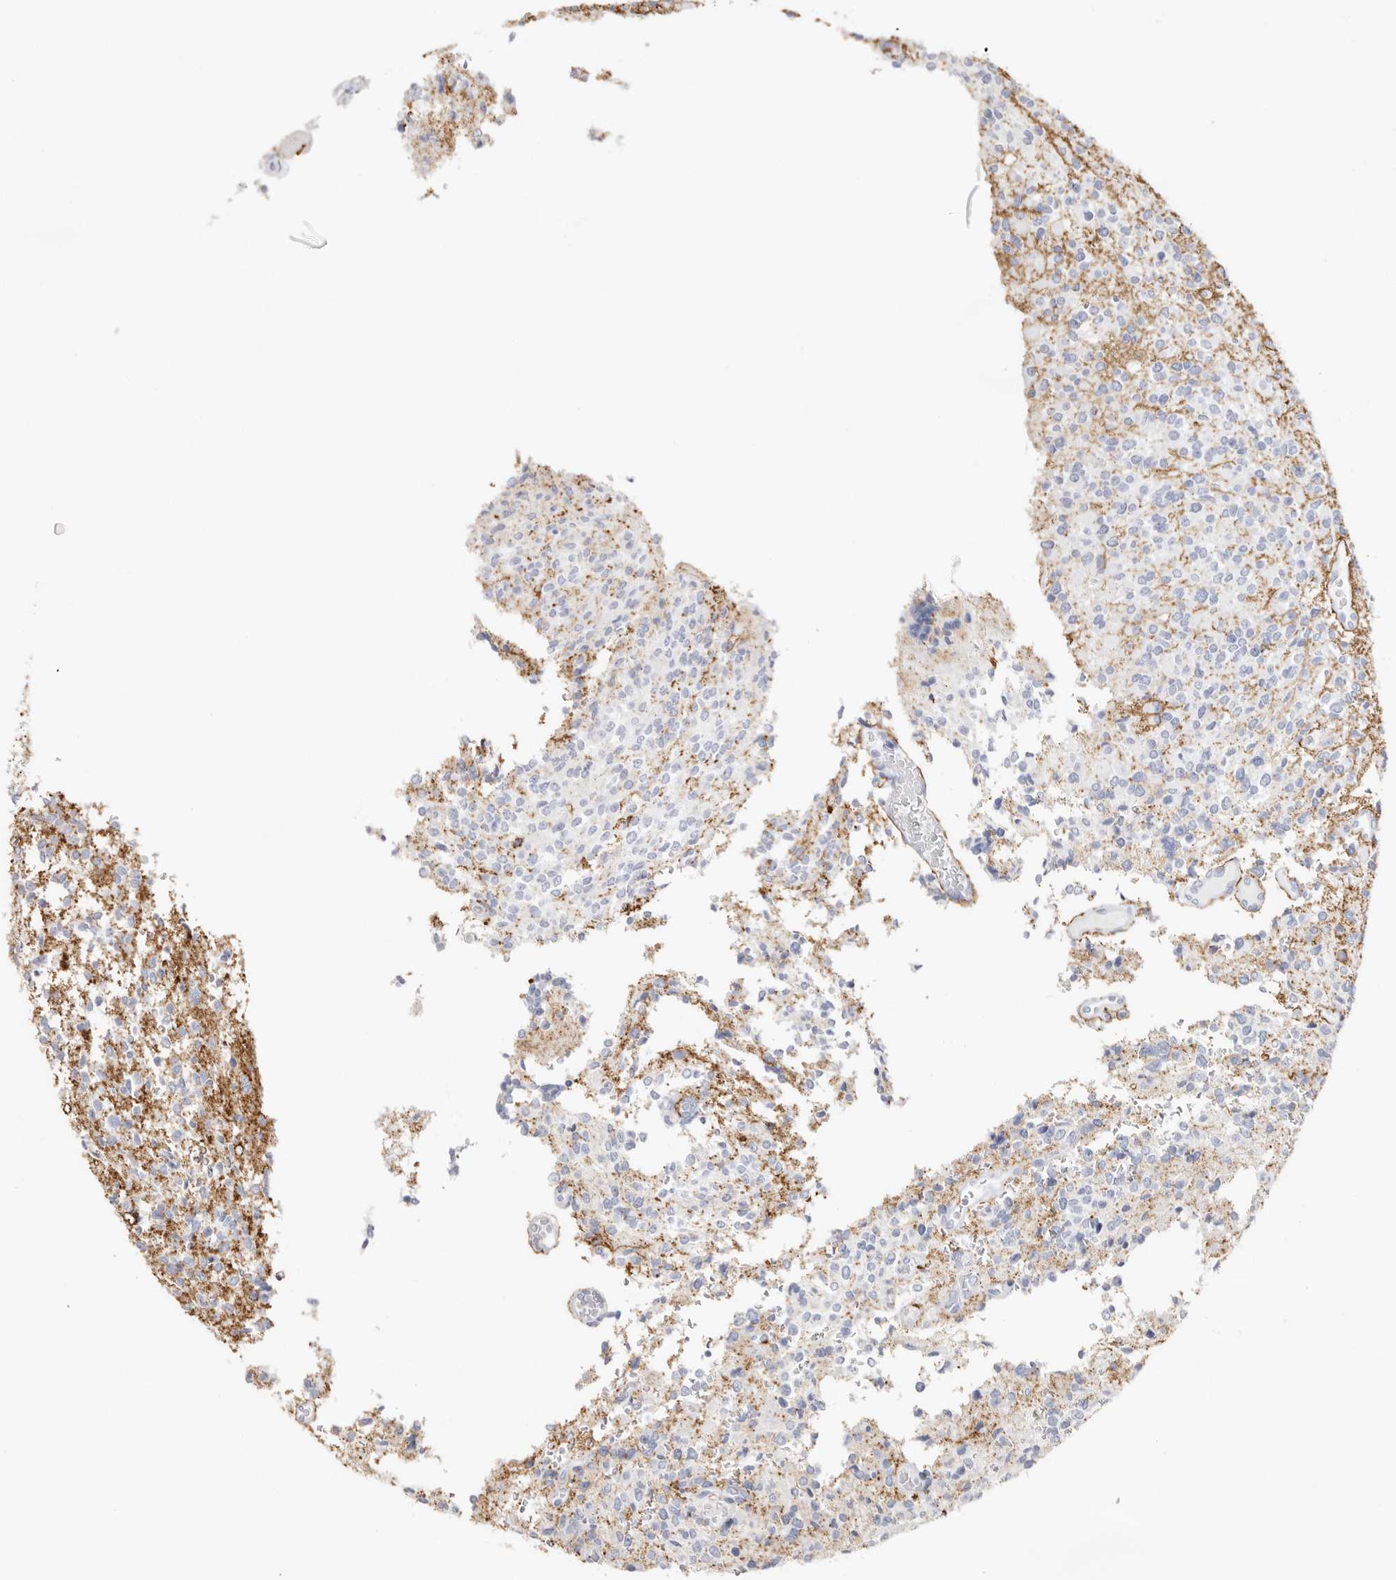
{"staining": {"intensity": "negative", "quantity": "none", "location": "none"}, "tissue": "glioma", "cell_type": "Tumor cells", "image_type": "cancer", "snomed": [{"axis": "morphology", "description": "Glioma, malignant, High grade"}, {"axis": "topography", "description": "Brain"}], "caption": "A high-resolution image shows immunohistochemistry (IHC) staining of glioma, which demonstrates no significant expression in tumor cells.", "gene": "PKDCC", "patient": {"sex": "male", "age": 34}}